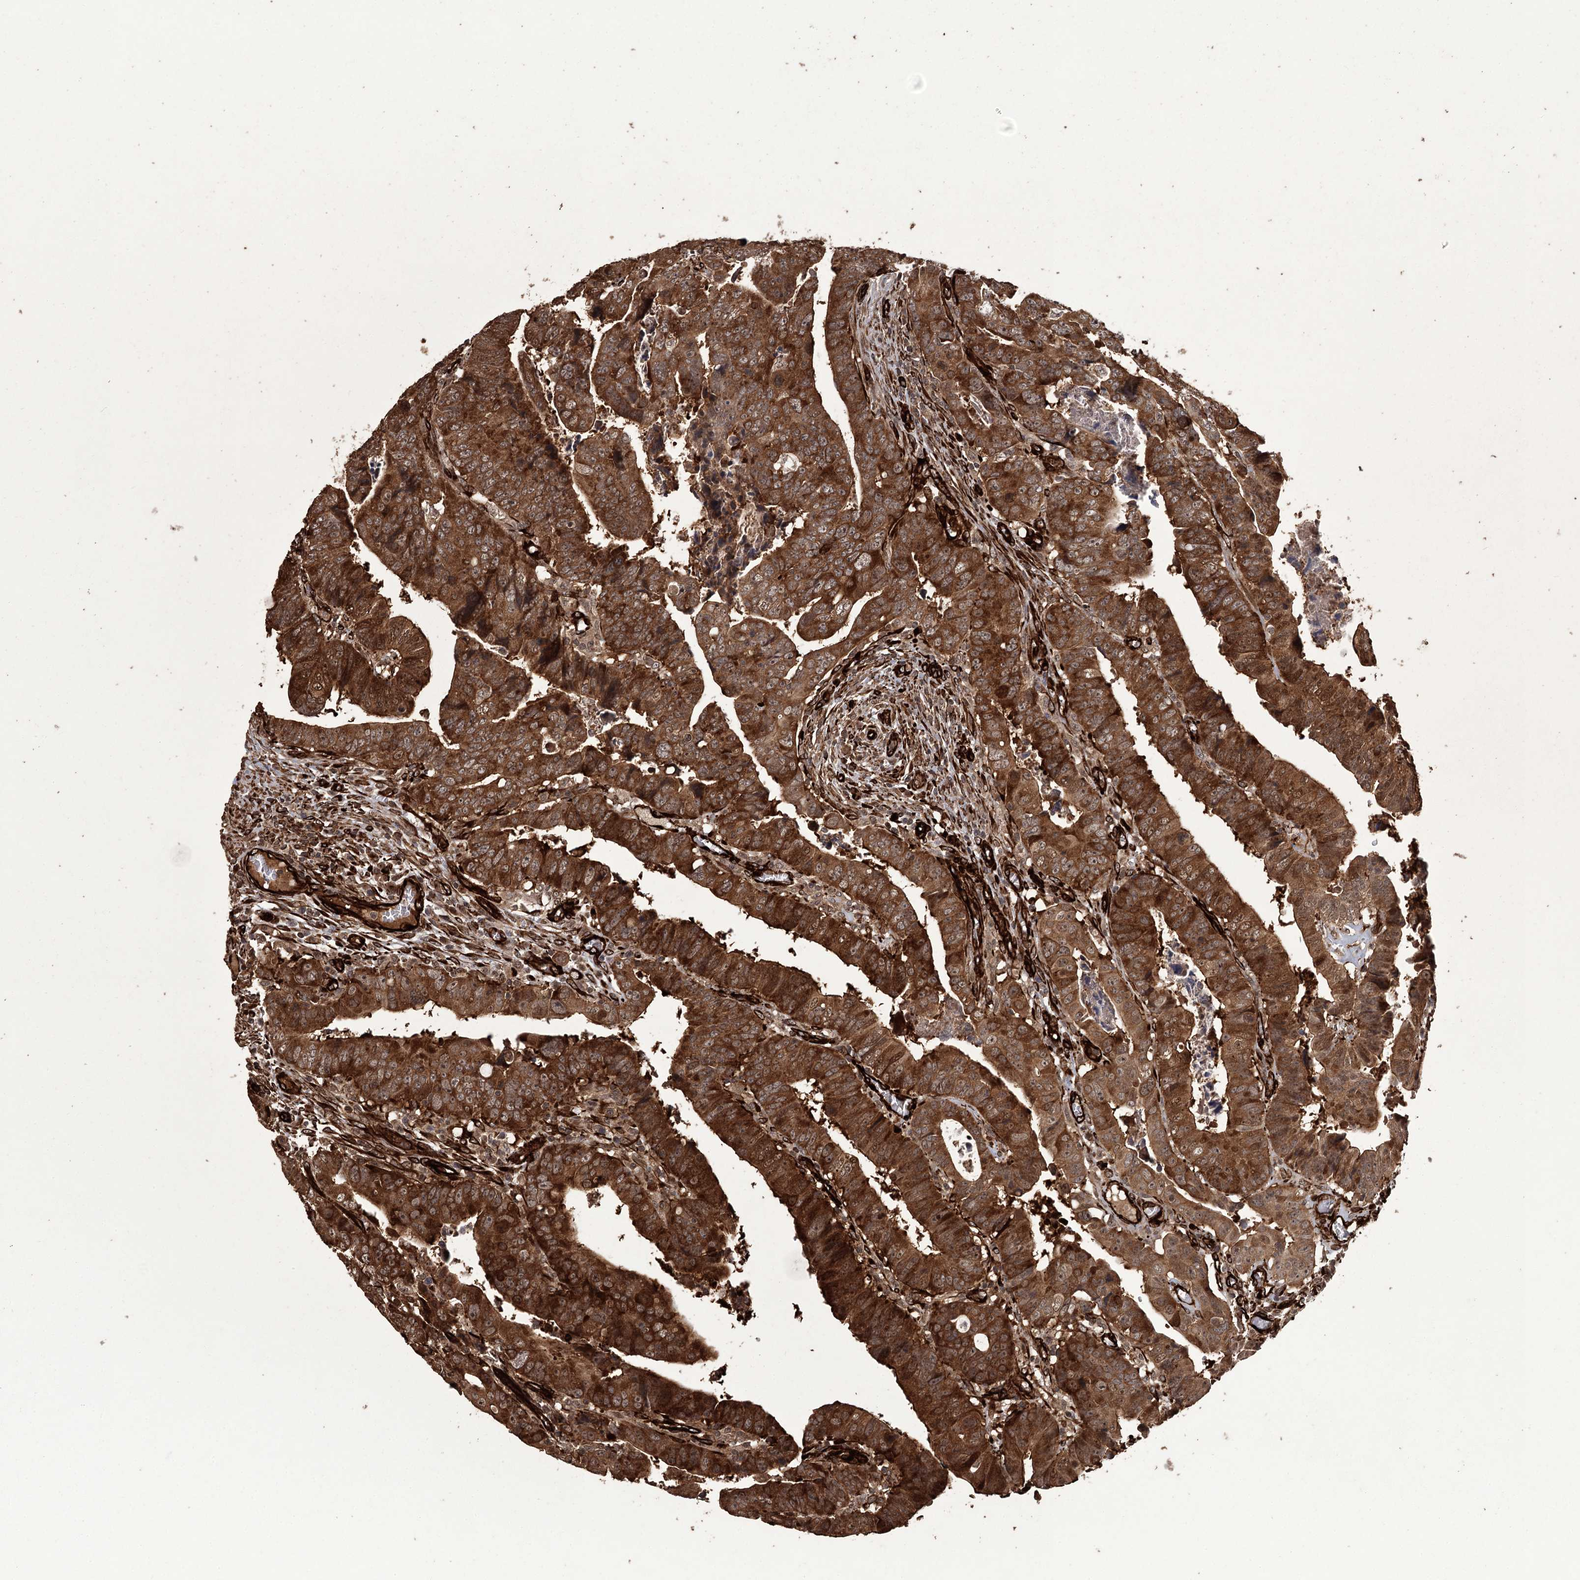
{"staining": {"intensity": "strong", "quantity": ">75%", "location": "cytoplasmic/membranous"}, "tissue": "colorectal cancer", "cell_type": "Tumor cells", "image_type": "cancer", "snomed": [{"axis": "morphology", "description": "Normal tissue, NOS"}, {"axis": "morphology", "description": "Adenocarcinoma, NOS"}, {"axis": "topography", "description": "Rectum"}], "caption": "Adenocarcinoma (colorectal) stained with a brown dye shows strong cytoplasmic/membranous positive expression in approximately >75% of tumor cells.", "gene": "RPAP3", "patient": {"sex": "female", "age": 65}}